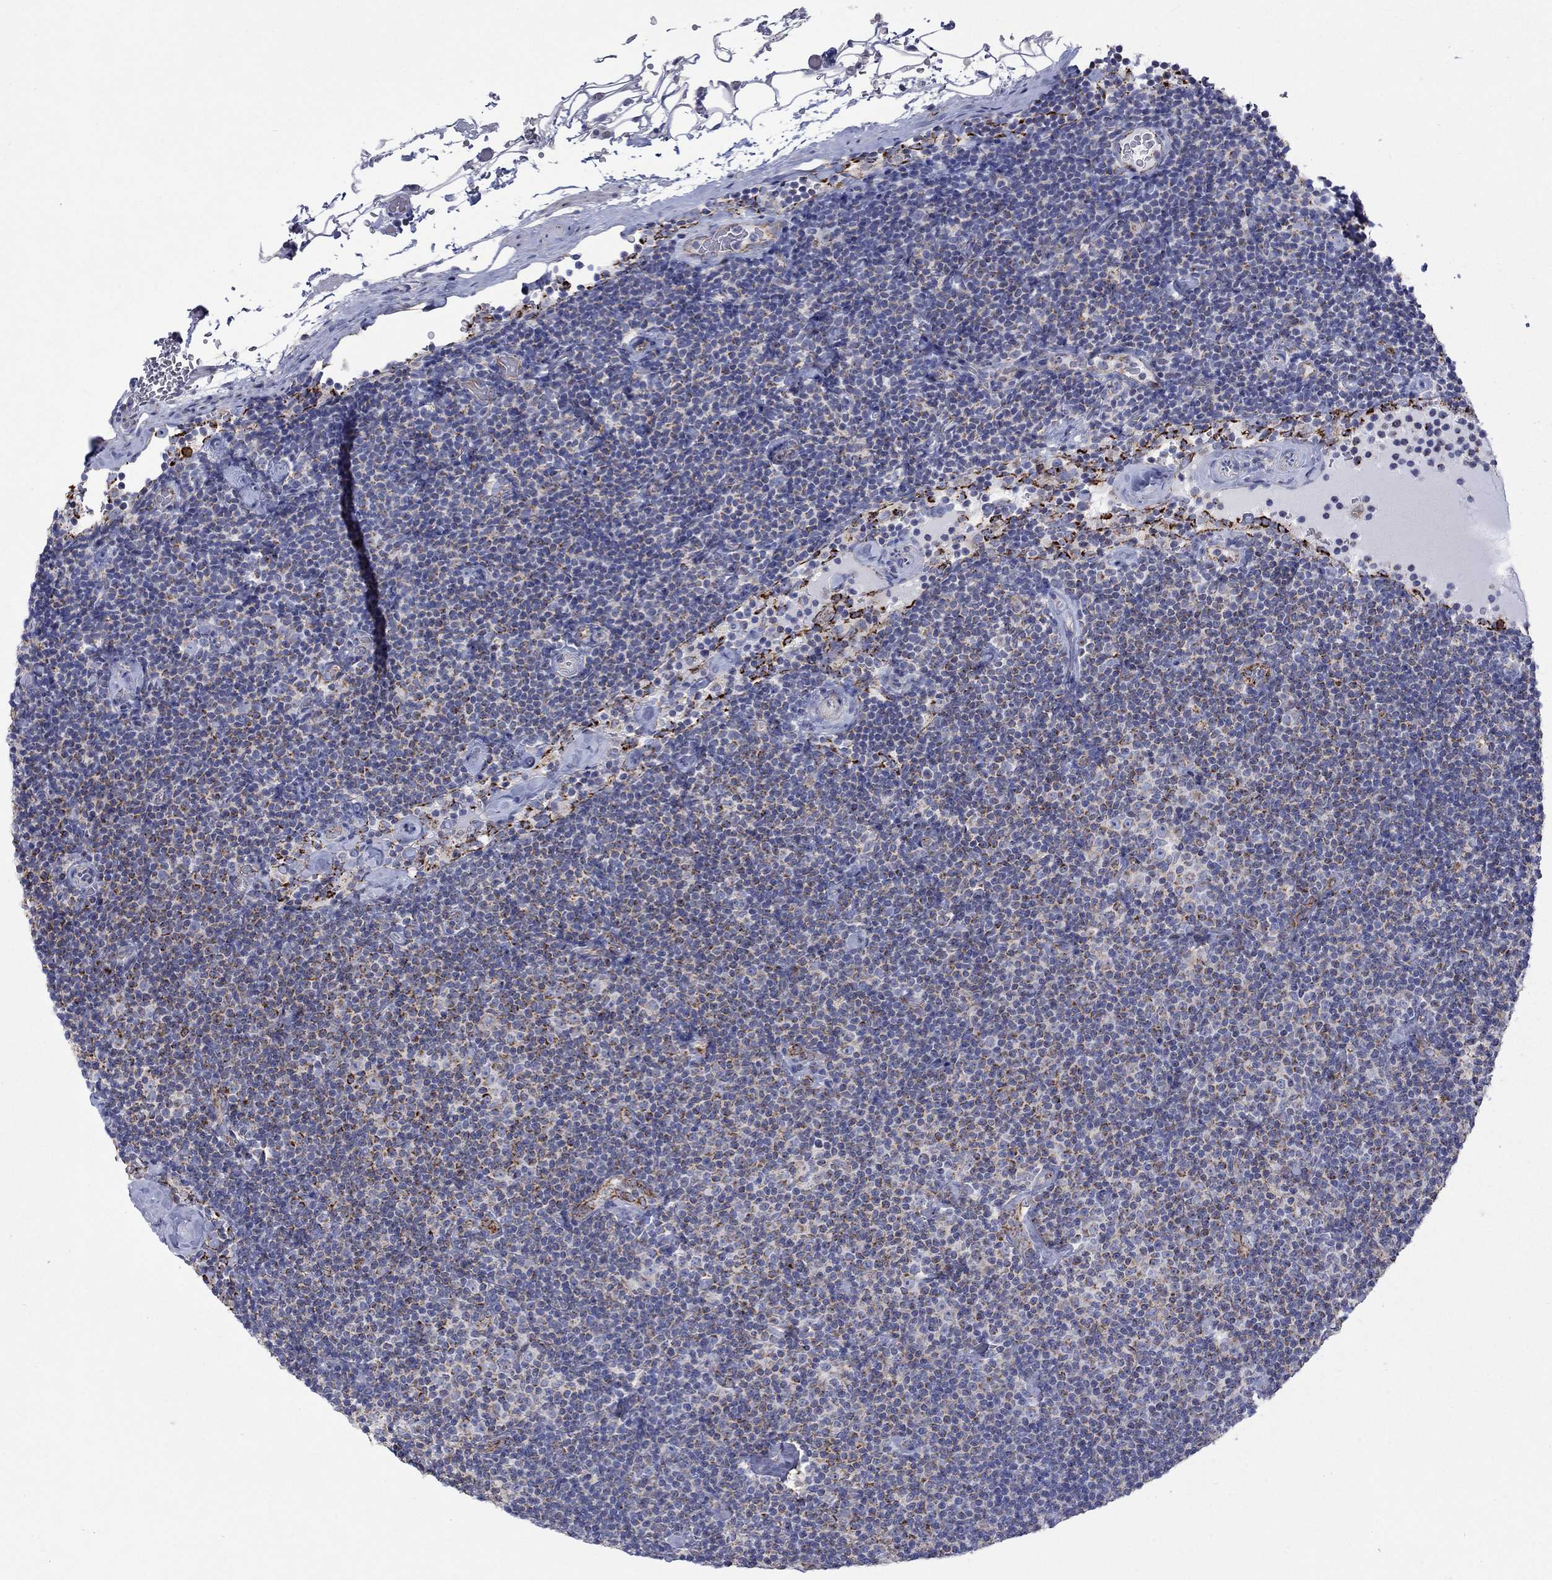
{"staining": {"intensity": "strong", "quantity": "25%-75%", "location": "cytoplasmic/membranous"}, "tissue": "lymphoma", "cell_type": "Tumor cells", "image_type": "cancer", "snomed": [{"axis": "morphology", "description": "Malignant lymphoma, non-Hodgkin's type, Low grade"}, {"axis": "topography", "description": "Lymph node"}], "caption": "Strong cytoplasmic/membranous positivity is present in about 25%-75% of tumor cells in low-grade malignant lymphoma, non-Hodgkin's type.", "gene": "CISD1", "patient": {"sex": "male", "age": 81}}